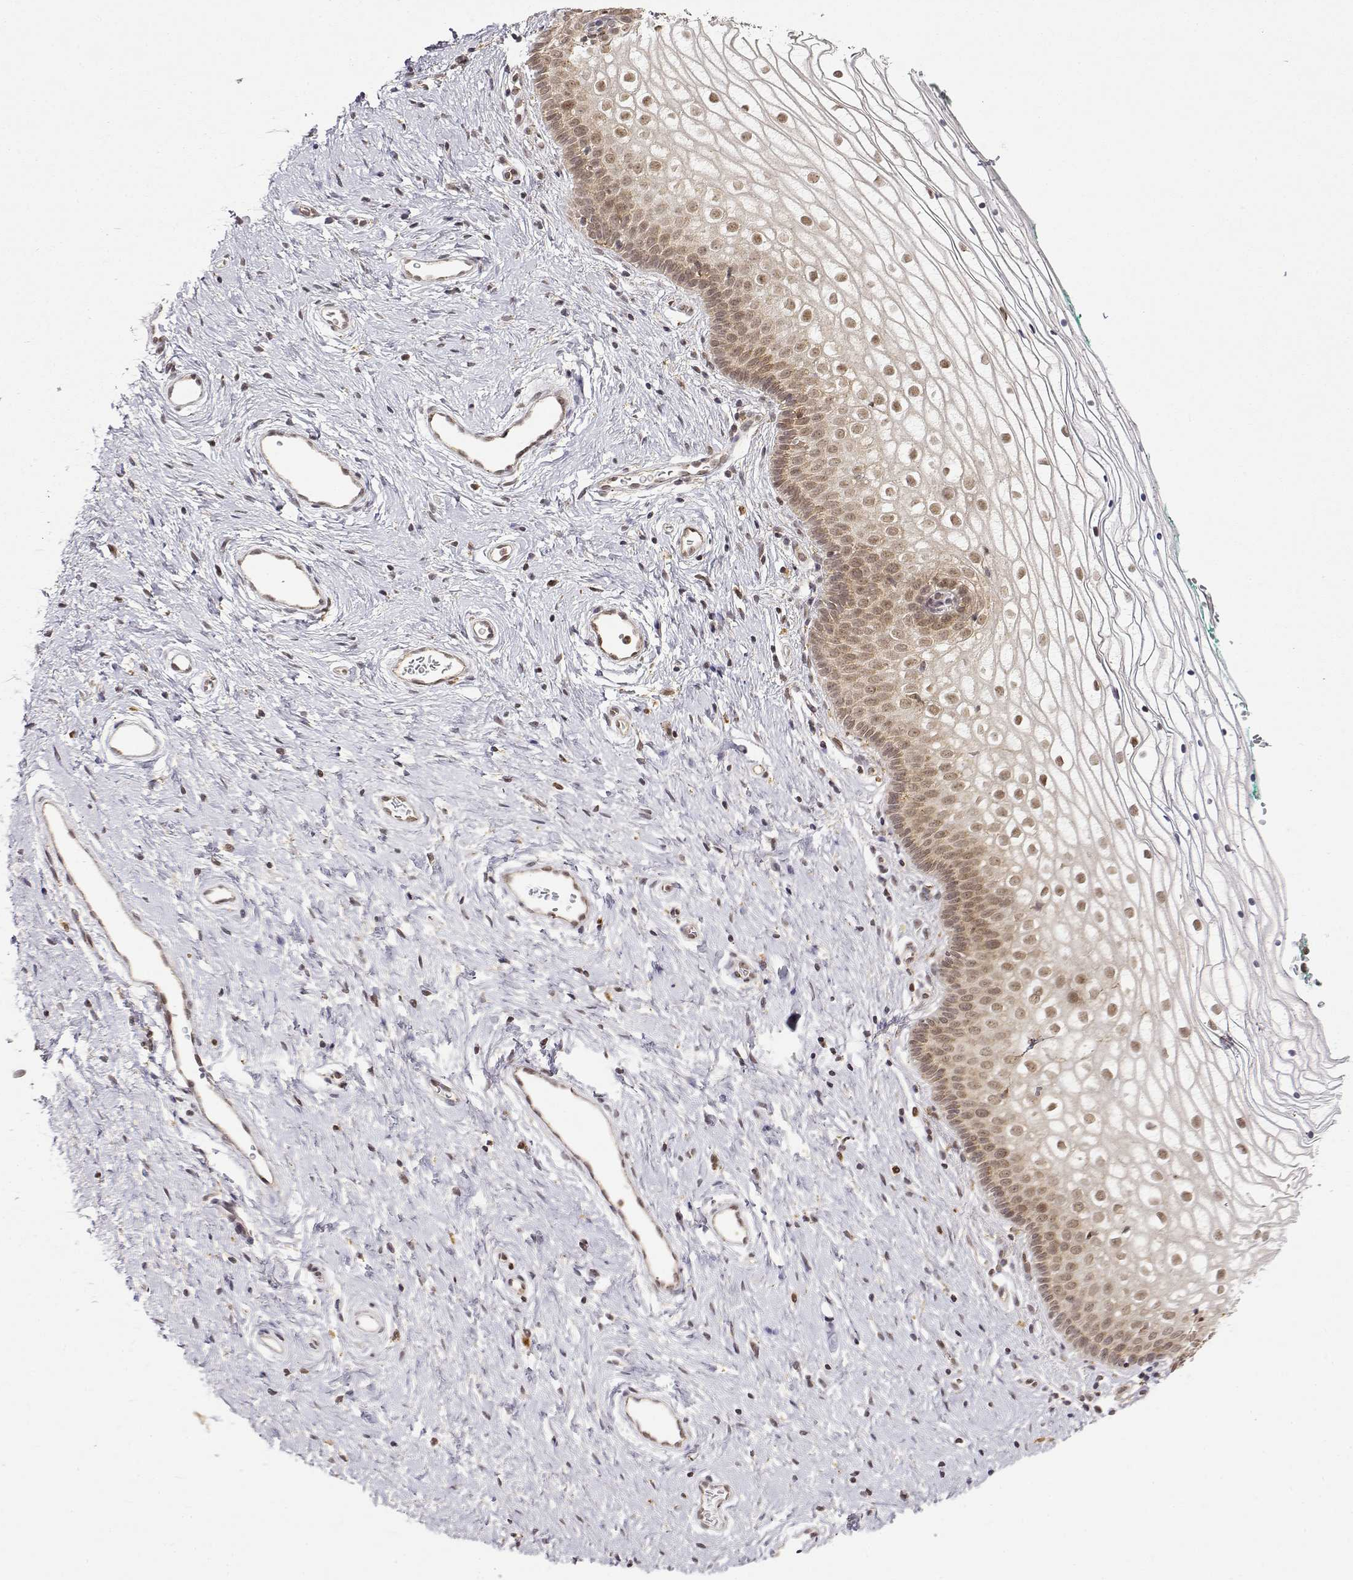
{"staining": {"intensity": "weak", "quantity": ">75%", "location": "cytoplasmic/membranous,nuclear"}, "tissue": "vagina", "cell_type": "Squamous epithelial cells", "image_type": "normal", "snomed": [{"axis": "morphology", "description": "Normal tissue, NOS"}, {"axis": "topography", "description": "Vagina"}], "caption": "DAB immunohistochemical staining of benign vagina reveals weak cytoplasmic/membranous,nuclear protein positivity in approximately >75% of squamous epithelial cells.", "gene": "RNF13", "patient": {"sex": "female", "age": 36}}